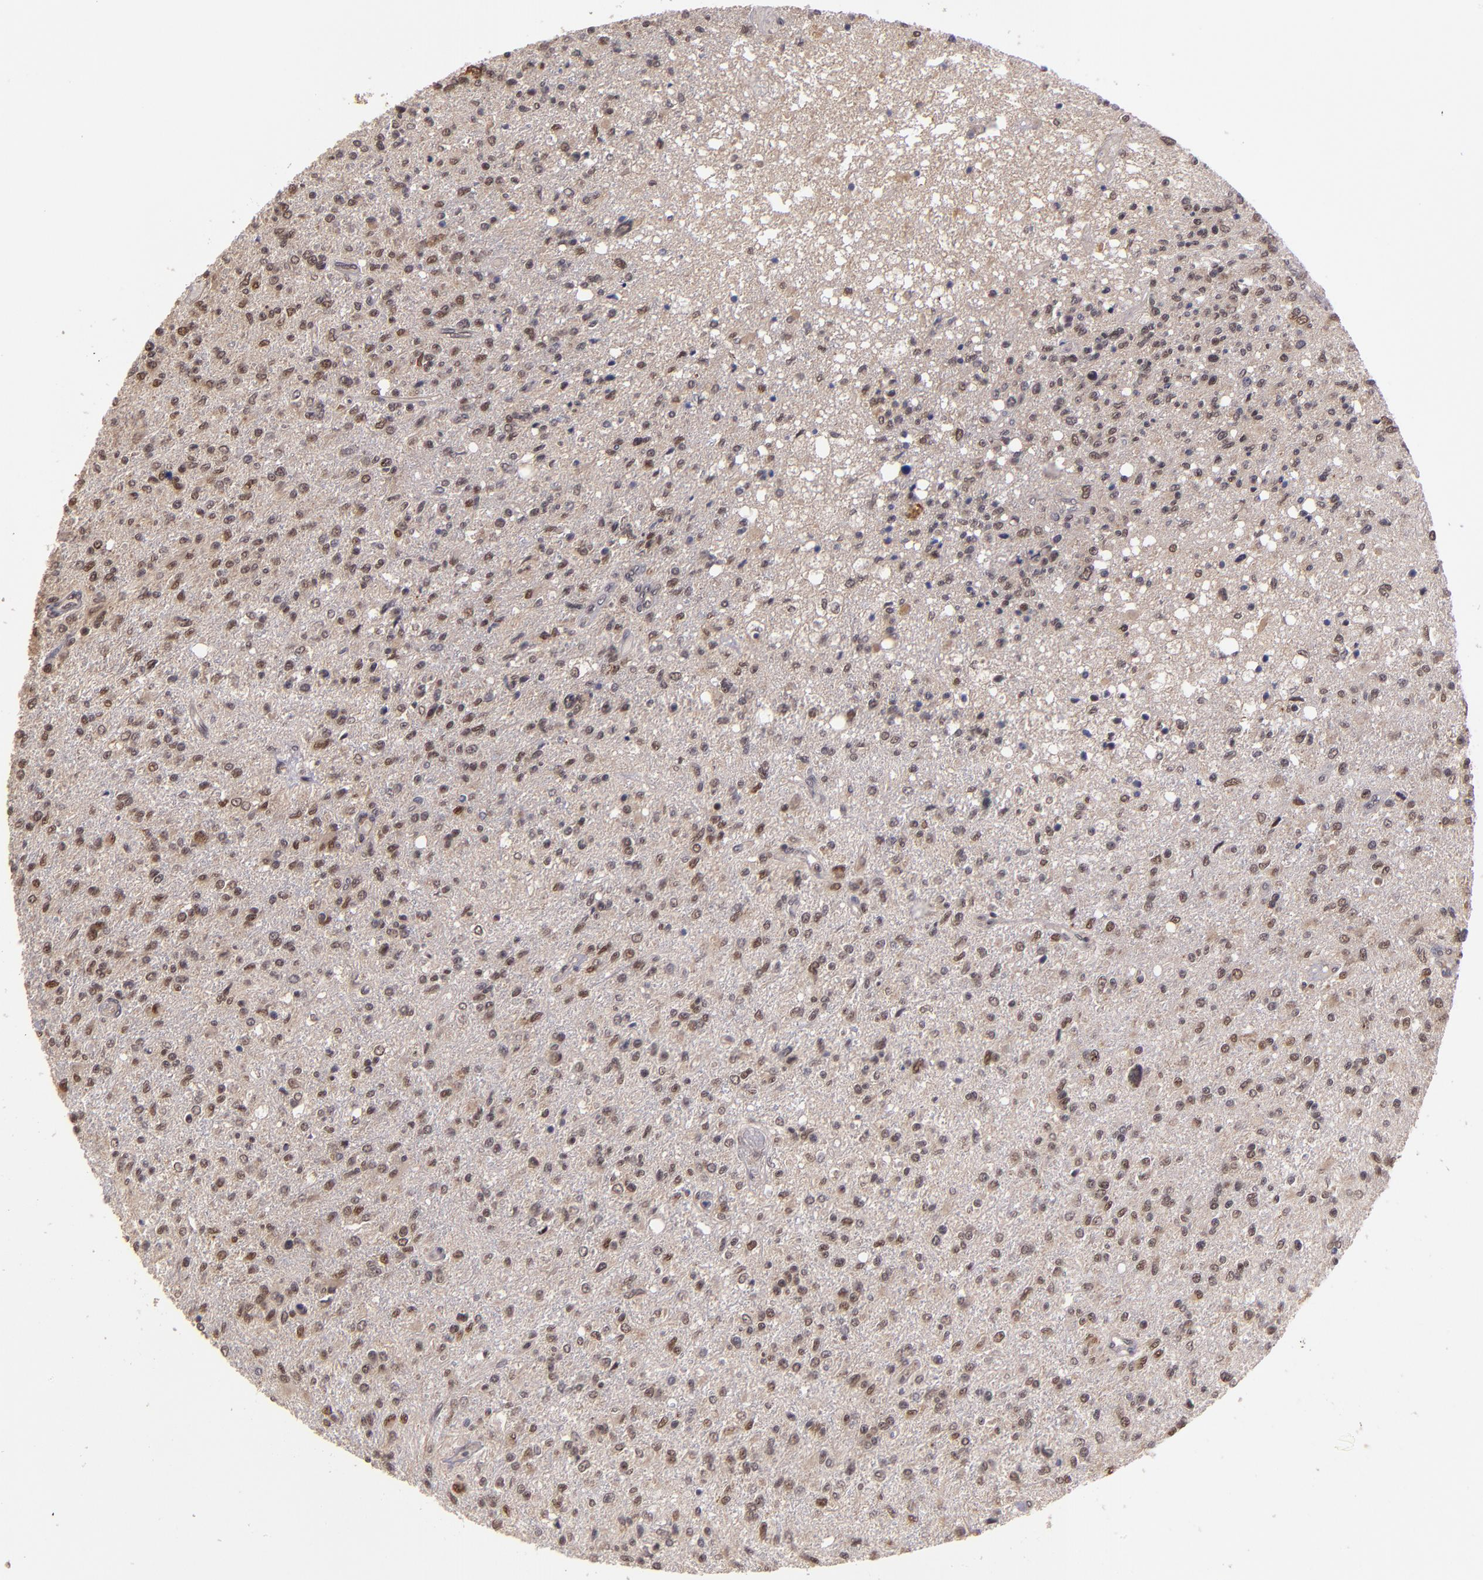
{"staining": {"intensity": "moderate", "quantity": "25%-75%", "location": "nuclear"}, "tissue": "glioma", "cell_type": "Tumor cells", "image_type": "cancer", "snomed": [{"axis": "morphology", "description": "Glioma, malignant, High grade"}, {"axis": "topography", "description": "Cerebral cortex"}], "caption": "A brown stain labels moderate nuclear positivity of a protein in human malignant glioma (high-grade) tumor cells.", "gene": "ABHD12B", "patient": {"sex": "male", "age": 76}}